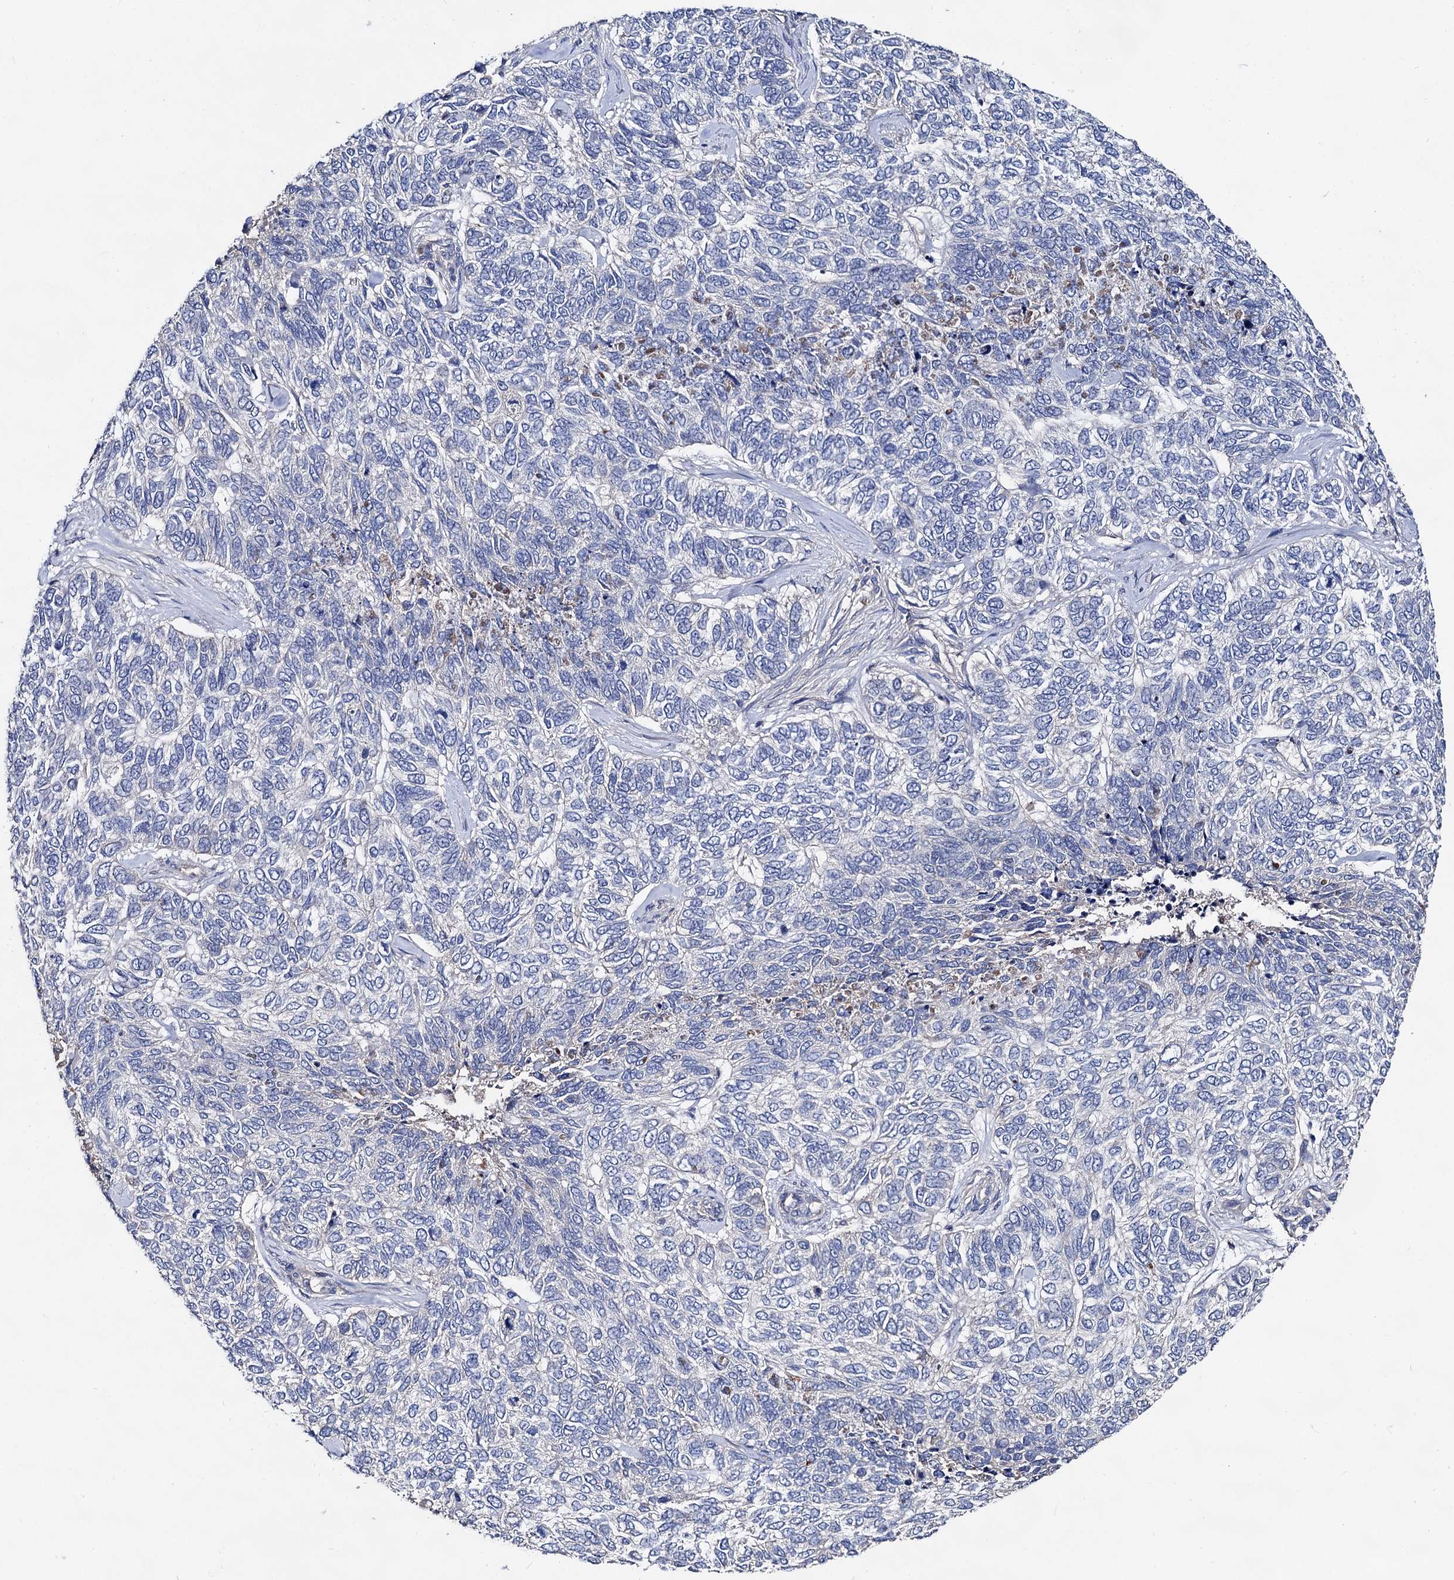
{"staining": {"intensity": "negative", "quantity": "none", "location": "none"}, "tissue": "skin cancer", "cell_type": "Tumor cells", "image_type": "cancer", "snomed": [{"axis": "morphology", "description": "Basal cell carcinoma"}, {"axis": "topography", "description": "Skin"}], "caption": "A photomicrograph of human skin cancer (basal cell carcinoma) is negative for staining in tumor cells.", "gene": "HVCN1", "patient": {"sex": "female", "age": 65}}